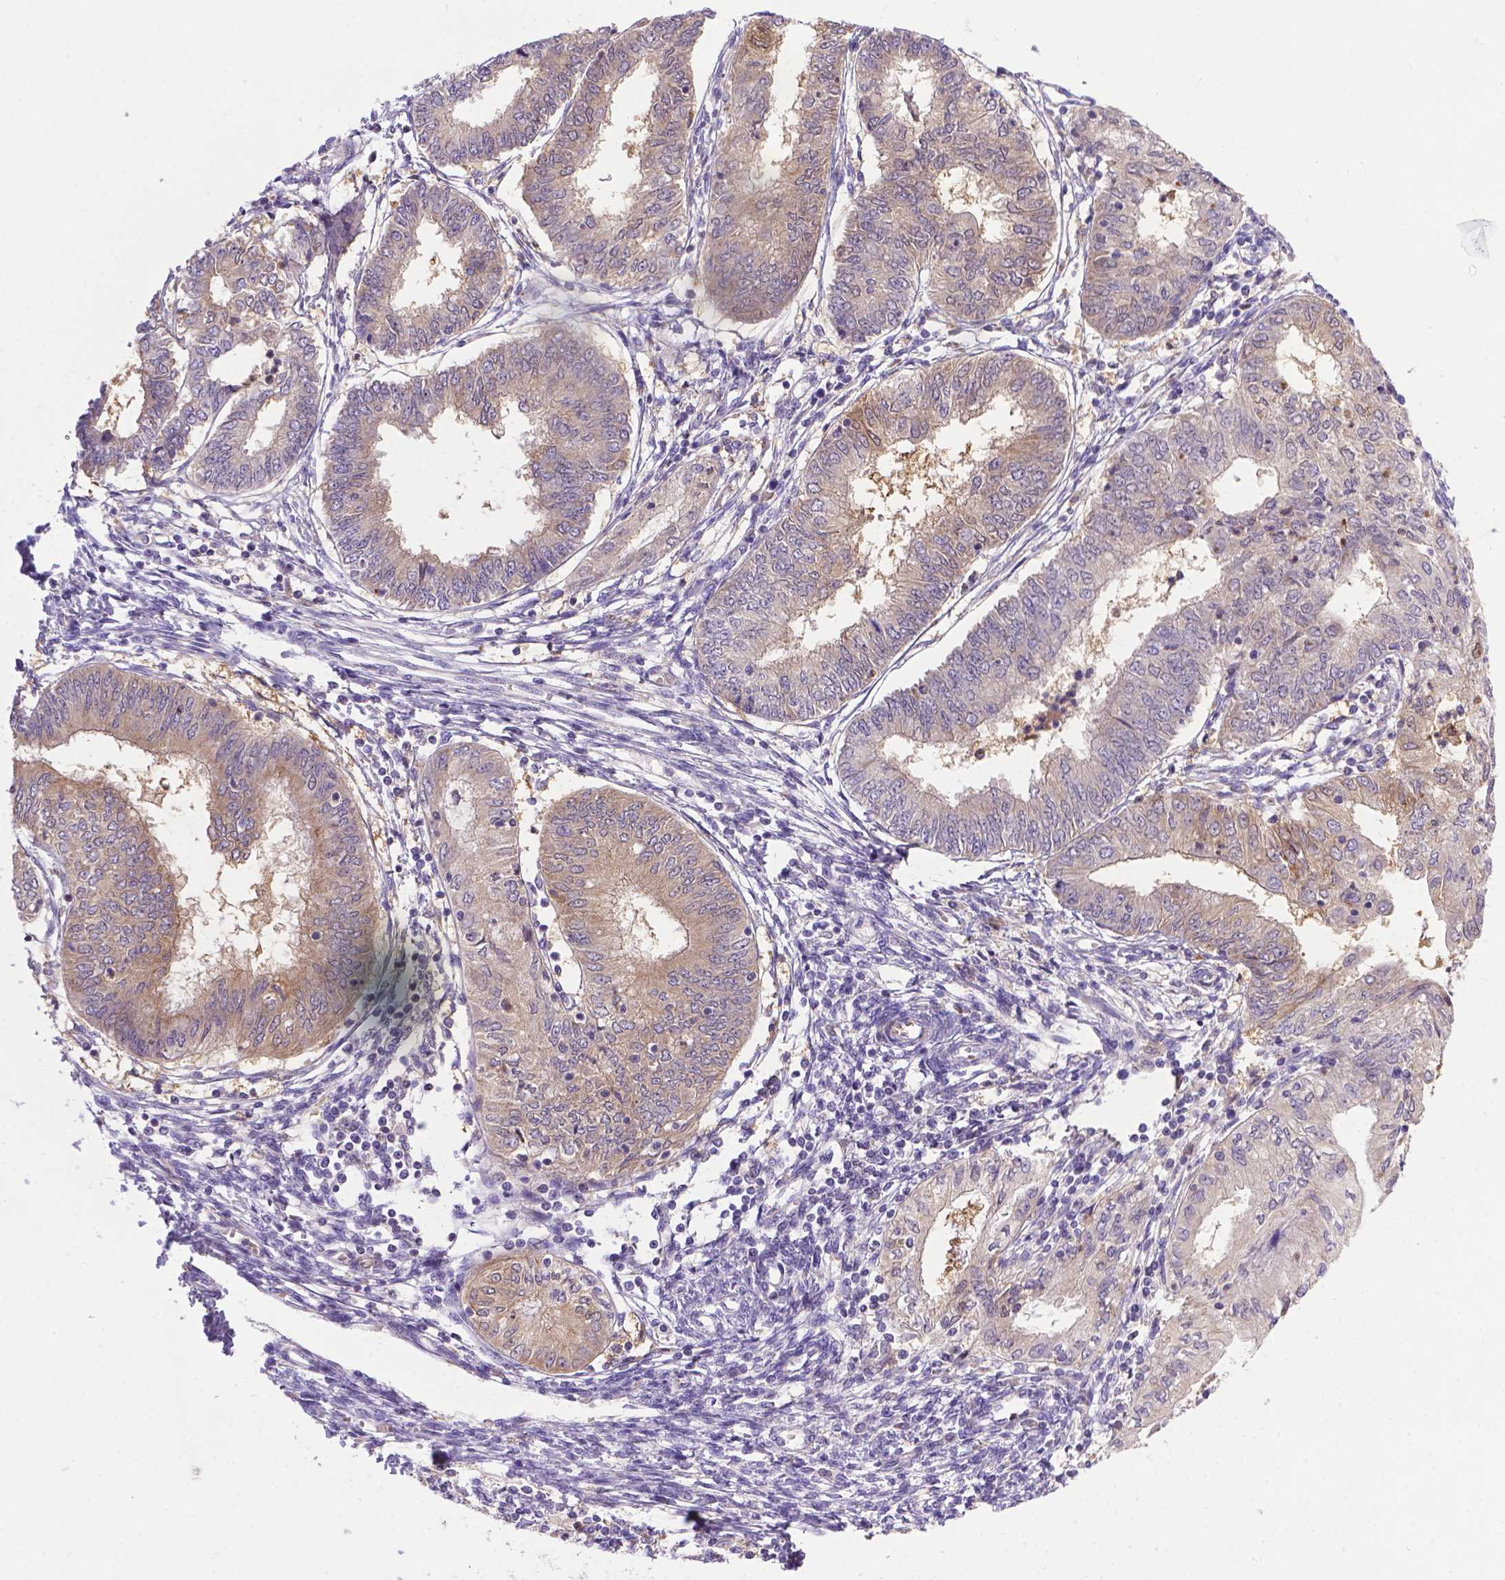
{"staining": {"intensity": "weak", "quantity": "25%-75%", "location": "cytoplasmic/membranous"}, "tissue": "endometrial cancer", "cell_type": "Tumor cells", "image_type": "cancer", "snomed": [{"axis": "morphology", "description": "Adenocarcinoma, NOS"}, {"axis": "topography", "description": "Endometrium"}], "caption": "An immunohistochemistry photomicrograph of tumor tissue is shown. Protein staining in brown labels weak cytoplasmic/membranous positivity in endometrial cancer (adenocarcinoma) within tumor cells. Immunohistochemistry stains the protein of interest in brown and the nuclei are stained blue.", "gene": "TM4SF18", "patient": {"sex": "female", "age": 68}}